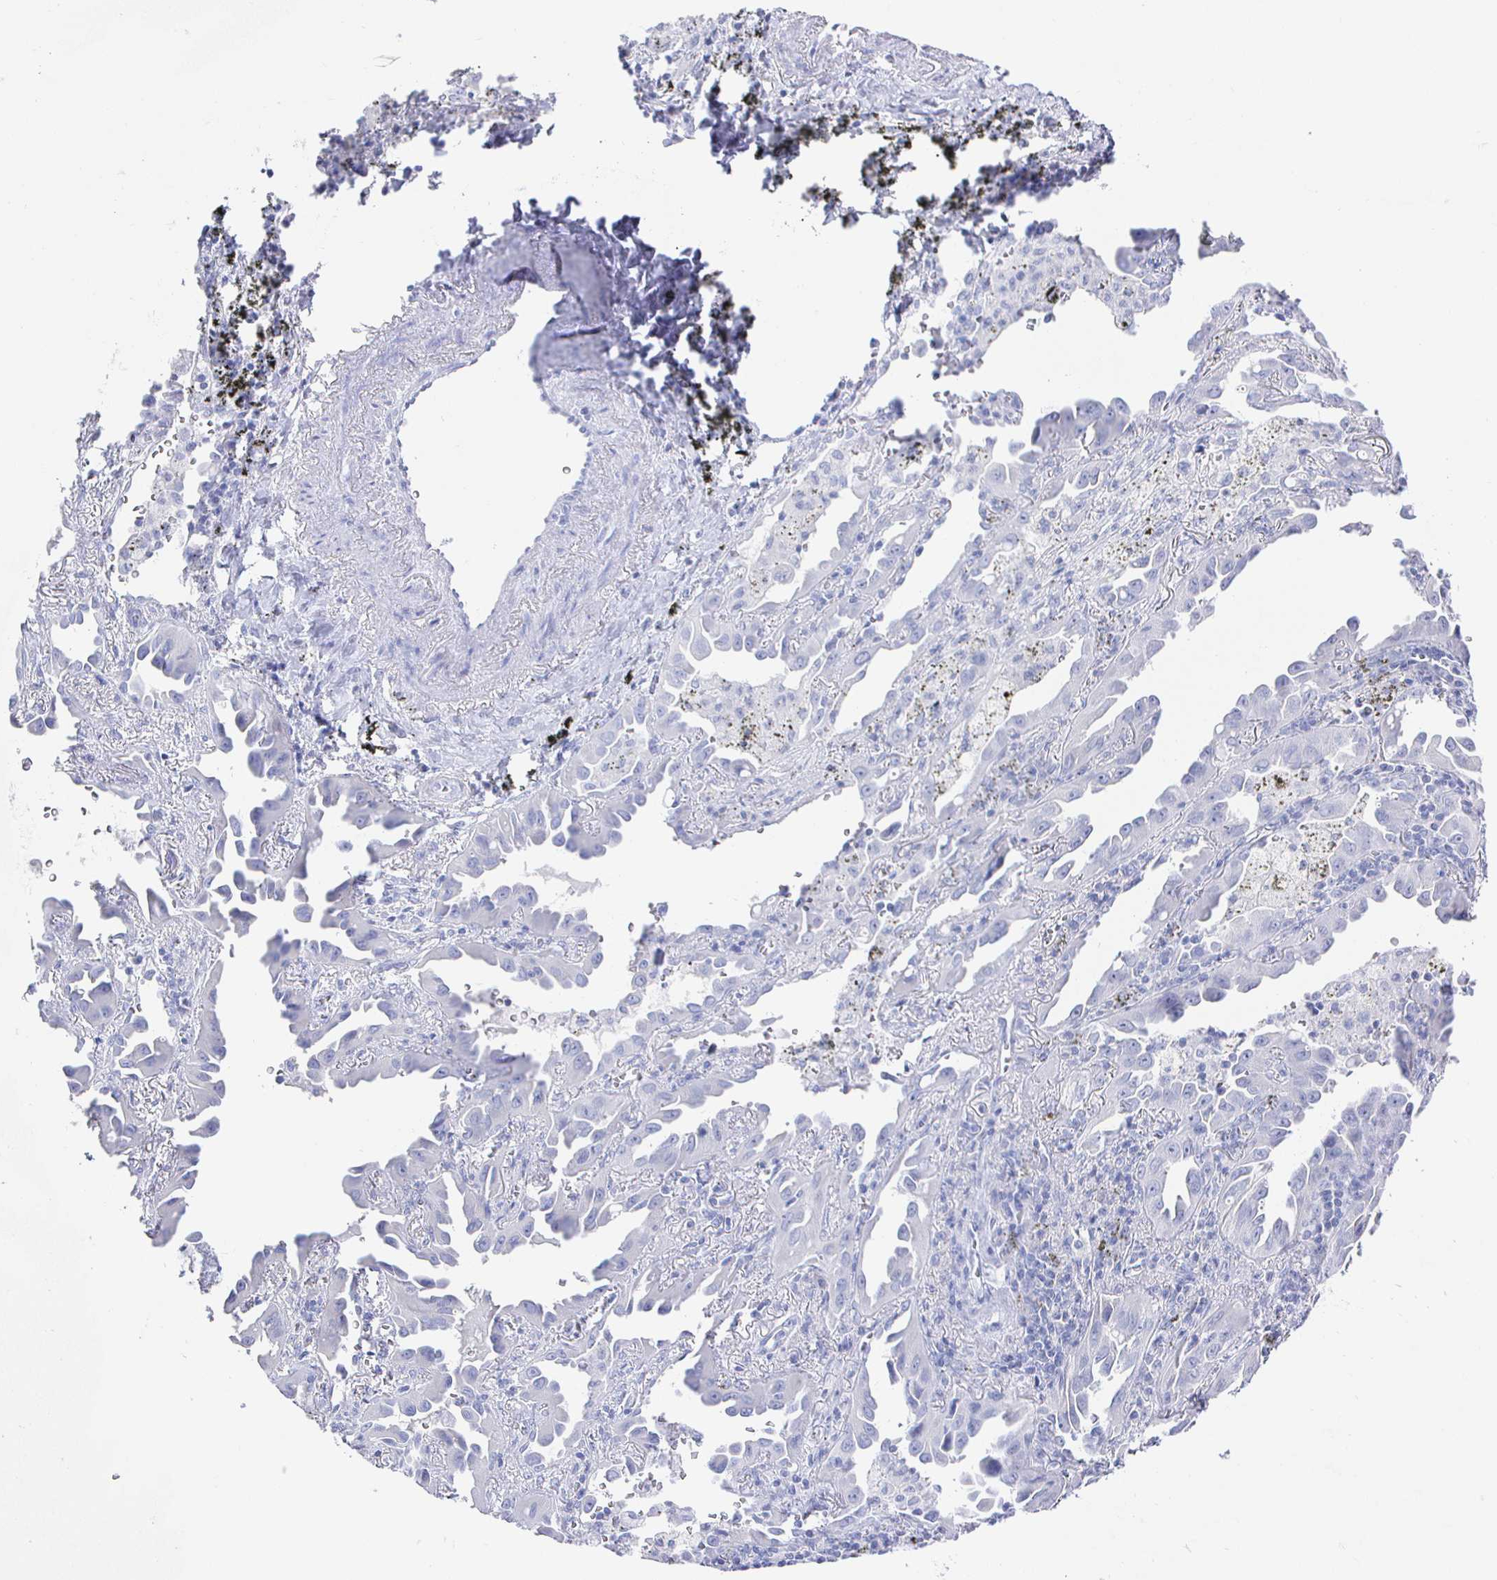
{"staining": {"intensity": "negative", "quantity": "none", "location": "none"}, "tissue": "lung cancer", "cell_type": "Tumor cells", "image_type": "cancer", "snomed": [{"axis": "morphology", "description": "Adenocarcinoma, NOS"}, {"axis": "topography", "description": "Lung"}], "caption": "A histopathology image of human lung cancer is negative for staining in tumor cells.", "gene": "CLCA1", "patient": {"sex": "male", "age": 68}}